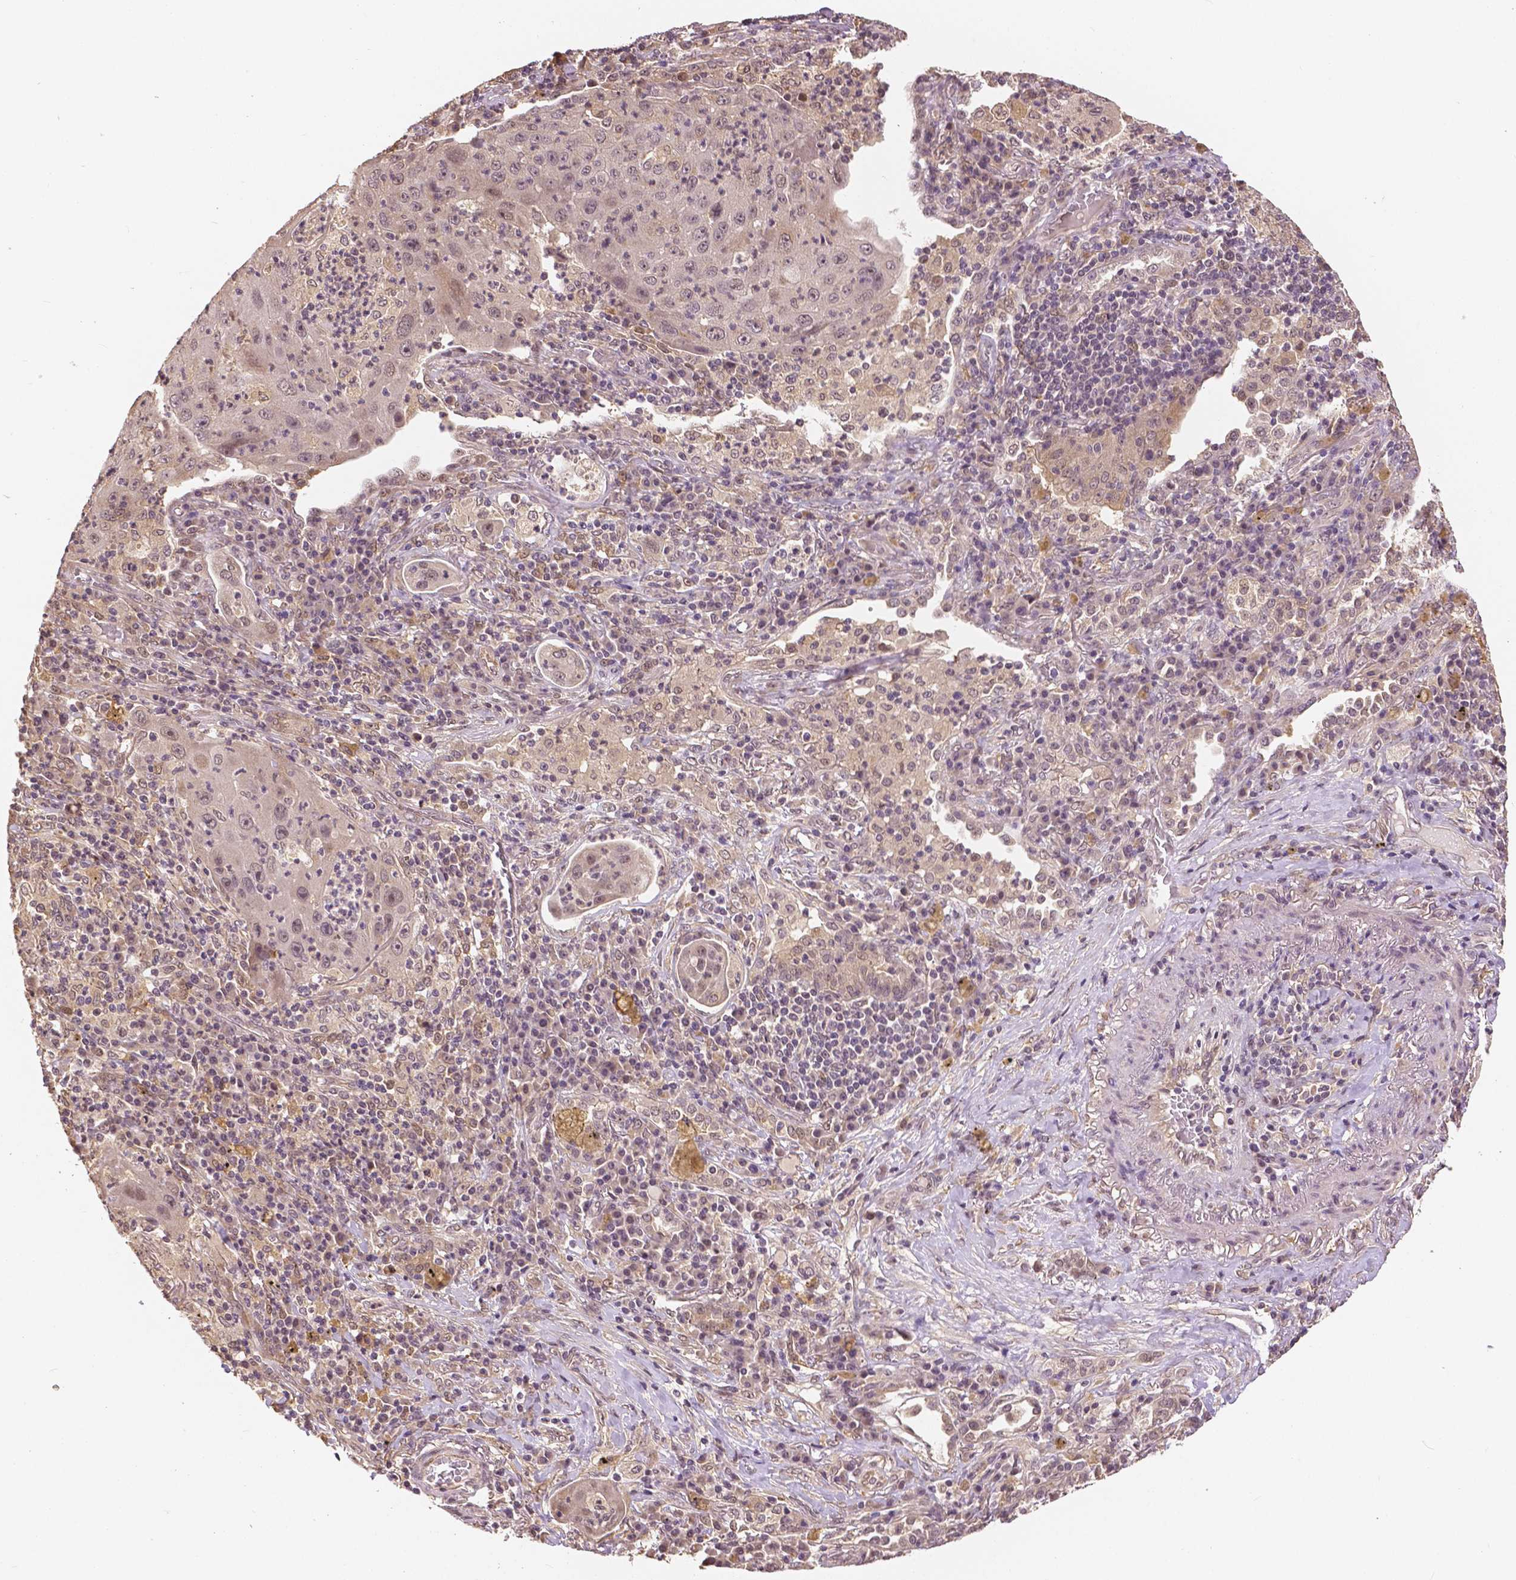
{"staining": {"intensity": "weak", "quantity": "<25%", "location": "nuclear"}, "tissue": "lung cancer", "cell_type": "Tumor cells", "image_type": "cancer", "snomed": [{"axis": "morphology", "description": "Squamous cell carcinoma, NOS"}, {"axis": "topography", "description": "Lung"}], "caption": "High magnification brightfield microscopy of squamous cell carcinoma (lung) stained with DAB (brown) and counterstained with hematoxylin (blue): tumor cells show no significant expression.", "gene": "MAP1LC3B", "patient": {"sex": "female", "age": 59}}